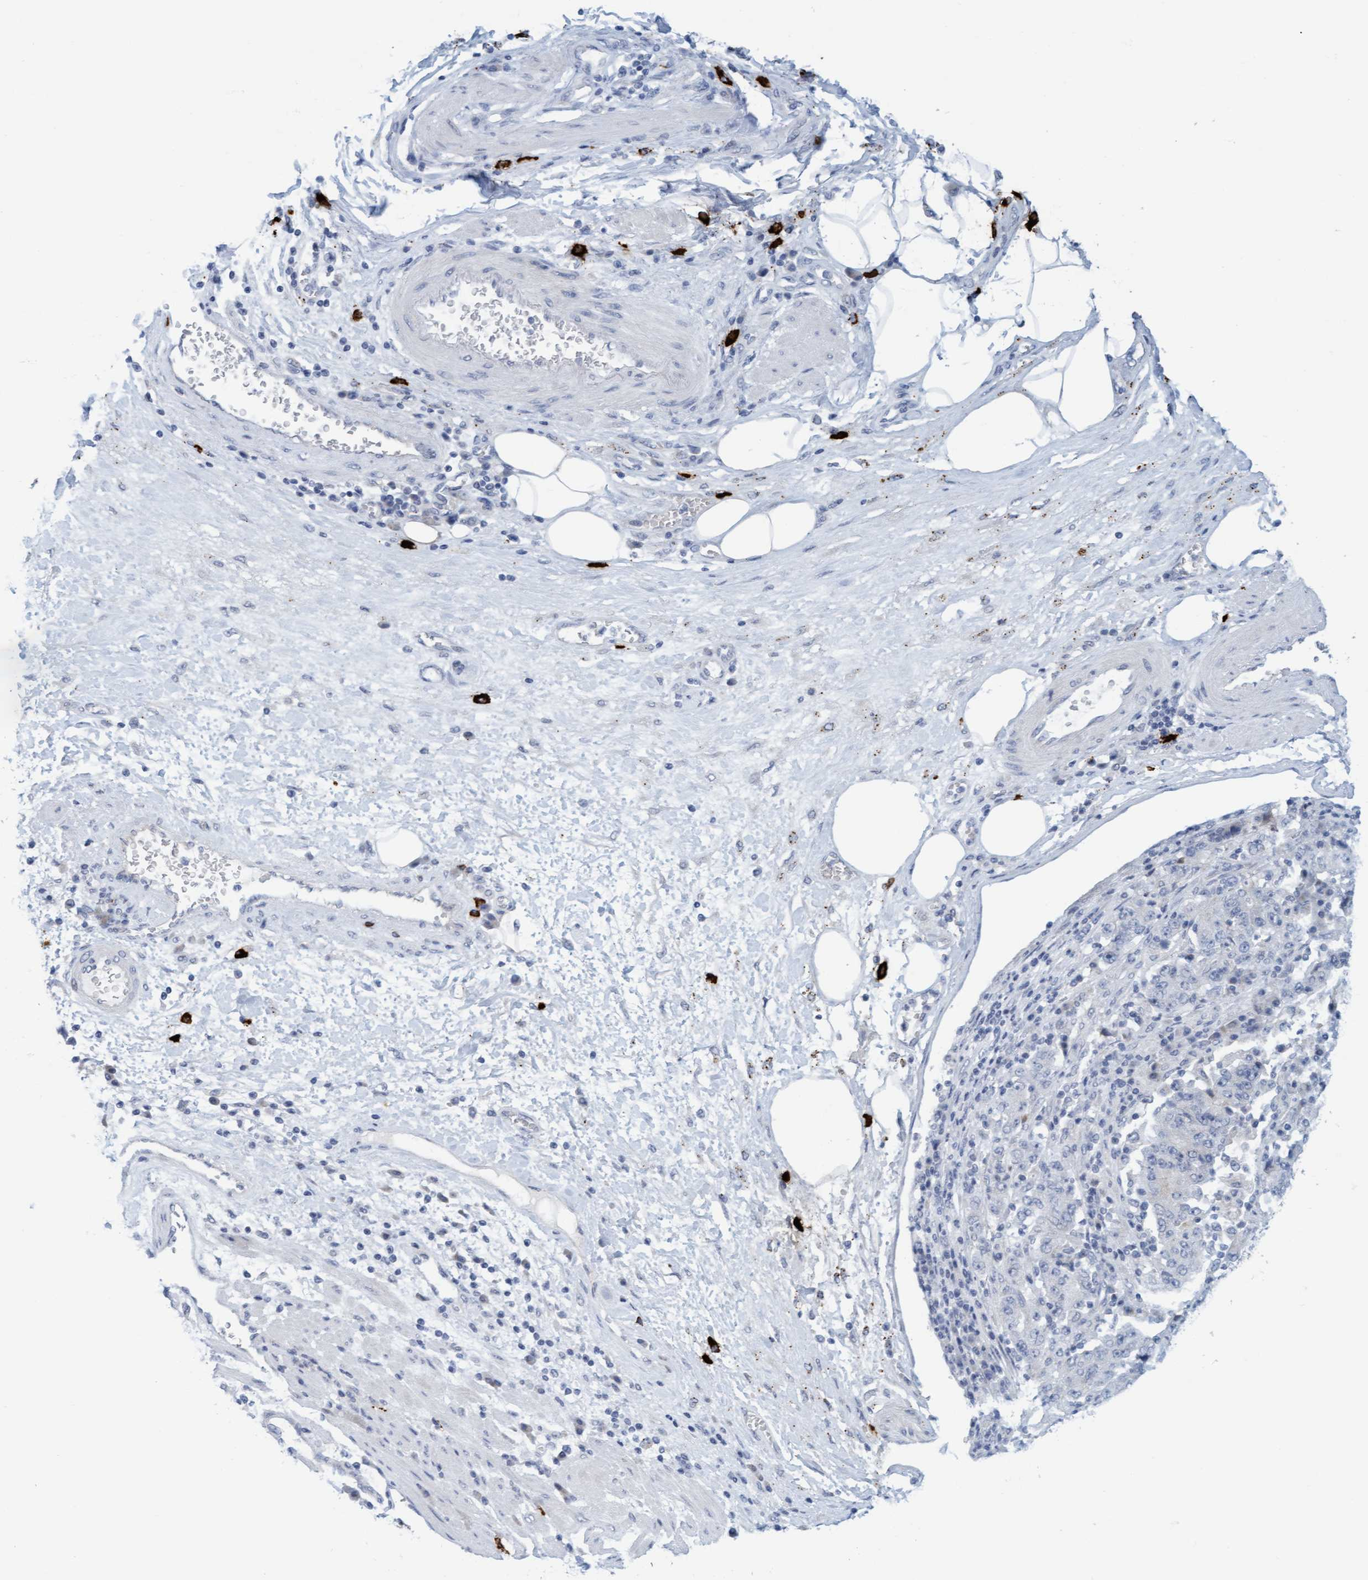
{"staining": {"intensity": "negative", "quantity": "none", "location": "none"}, "tissue": "stomach cancer", "cell_type": "Tumor cells", "image_type": "cancer", "snomed": [{"axis": "morphology", "description": "Normal tissue, NOS"}, {"axis": "morphology", "description": "Adenocarcinoma, NOS"}, {"axis": "topography", "description": "Stomach, upper"}, {"axis": "topography", "description": "Stomach"}], "caption": "This photomicrograph is of stomach adenocarcinoma stained with immunohistochemistry to label a protein in brown with the nuclei are counter-stained blue. There is no expression in tumor cells.", "gene": "CPA3", "patient": {"sex": "male", "age": 59}}